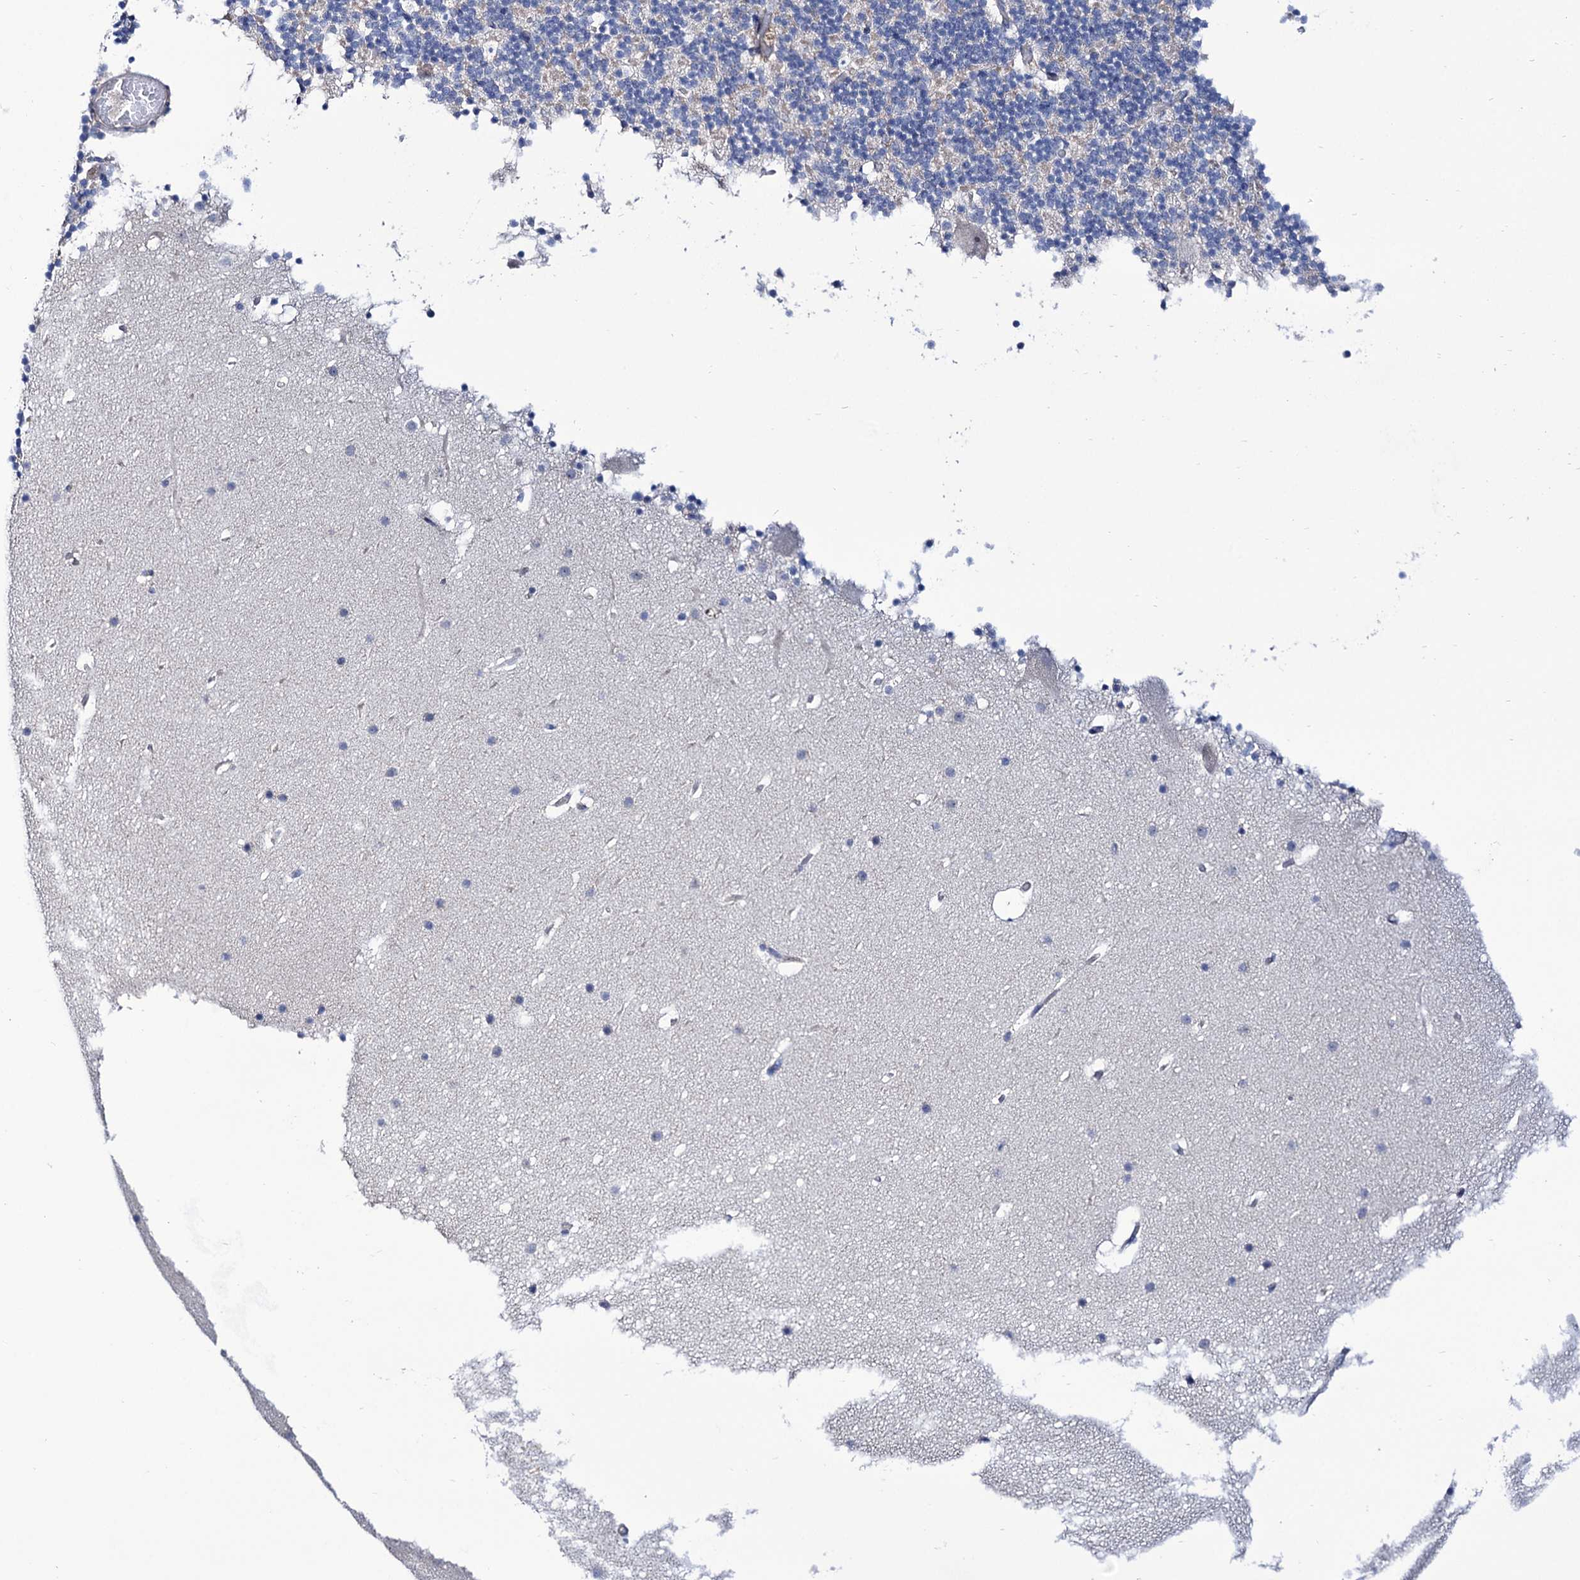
{"staining": {"intensity": "negative", "quantity": "none", "location": "none"}, "tissue": "cerebellum", "cell_type": "Cells in granular layer", "image_type": "normal", "snomed": [{"axis": "morphology", "description": "Normal tissue, NOS"}, {"axis": "topography", "description": "Cerebellum"}], "caption": "Human cerebellum stained for a protein using immunohistochemistry reveals no staining in cells in granular layer.", "gene": "SEC24A", "patient": {"sex": "male", "age": 57}}